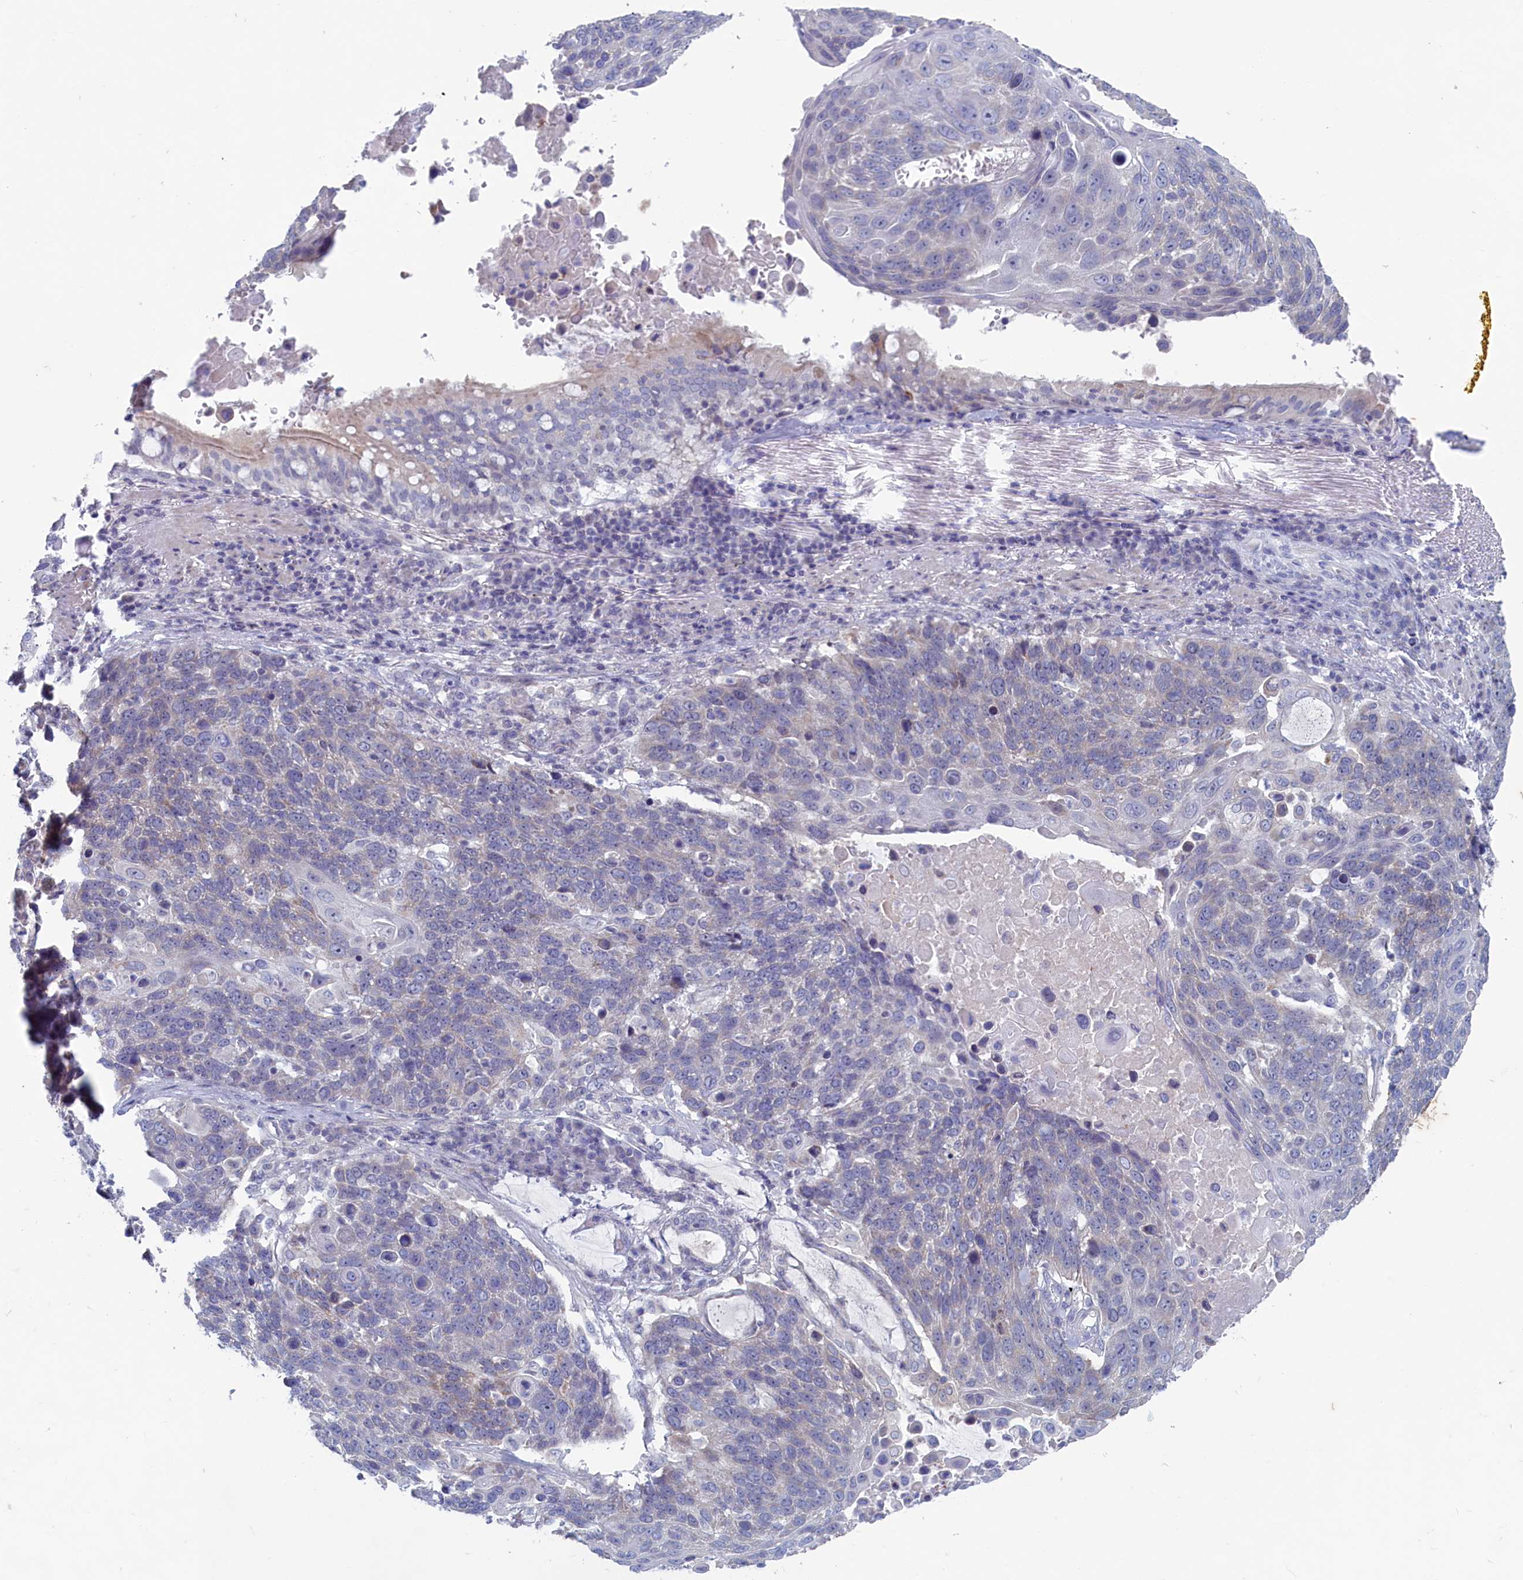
{"staining": {"intensity": "negative", "quantity": "none", "location": "none"}, "tissue": "lung cancer", "cell_type": "Tumor cells", "image_type": "cancer", "snomed": [{"axis": "morphology", "description": "Squamous cell carcinoma, NOS"}, {"axis": "topography", "description": "Lung"}], "caption": "Tumor cells are negative for brown protein staining in lung cancer.", "gene": "WDR76", "patient": {"sex": "male", "age": 66}}